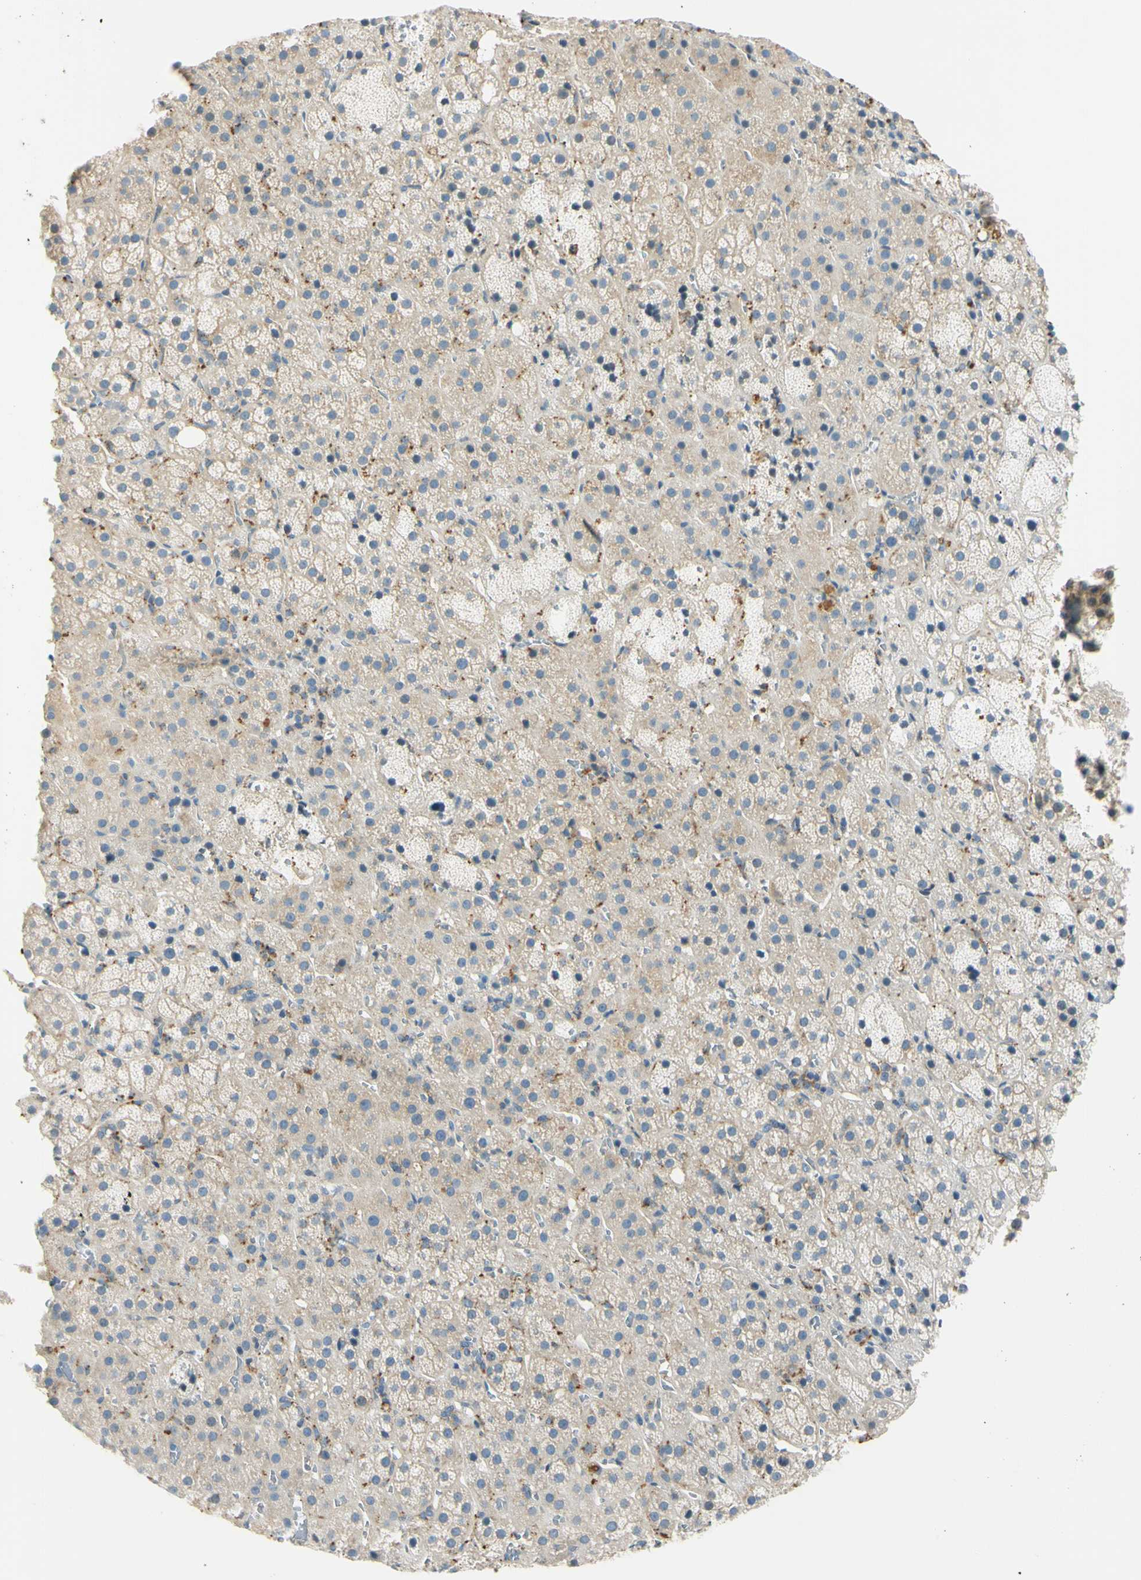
{"staining": {"intensity": "negative", "quantity": "none", "location": "none"}, "tissue": "adrenal gland", "cell_type": "Glandular cells", "image_type": "normal", "snomed": [{"axis": "morphology", "description": "Normal tissue, NOS"}, {"axis": "topography", "description": "Adrenal gland"}], "caption": "Immunohistochemistry photomicrograph of benign human adrenal gland stained for a protein (brown), which displays no staining in glandular cells.", "gene": "LAMA3", "patient": {"sex": "female", "age": 57}}